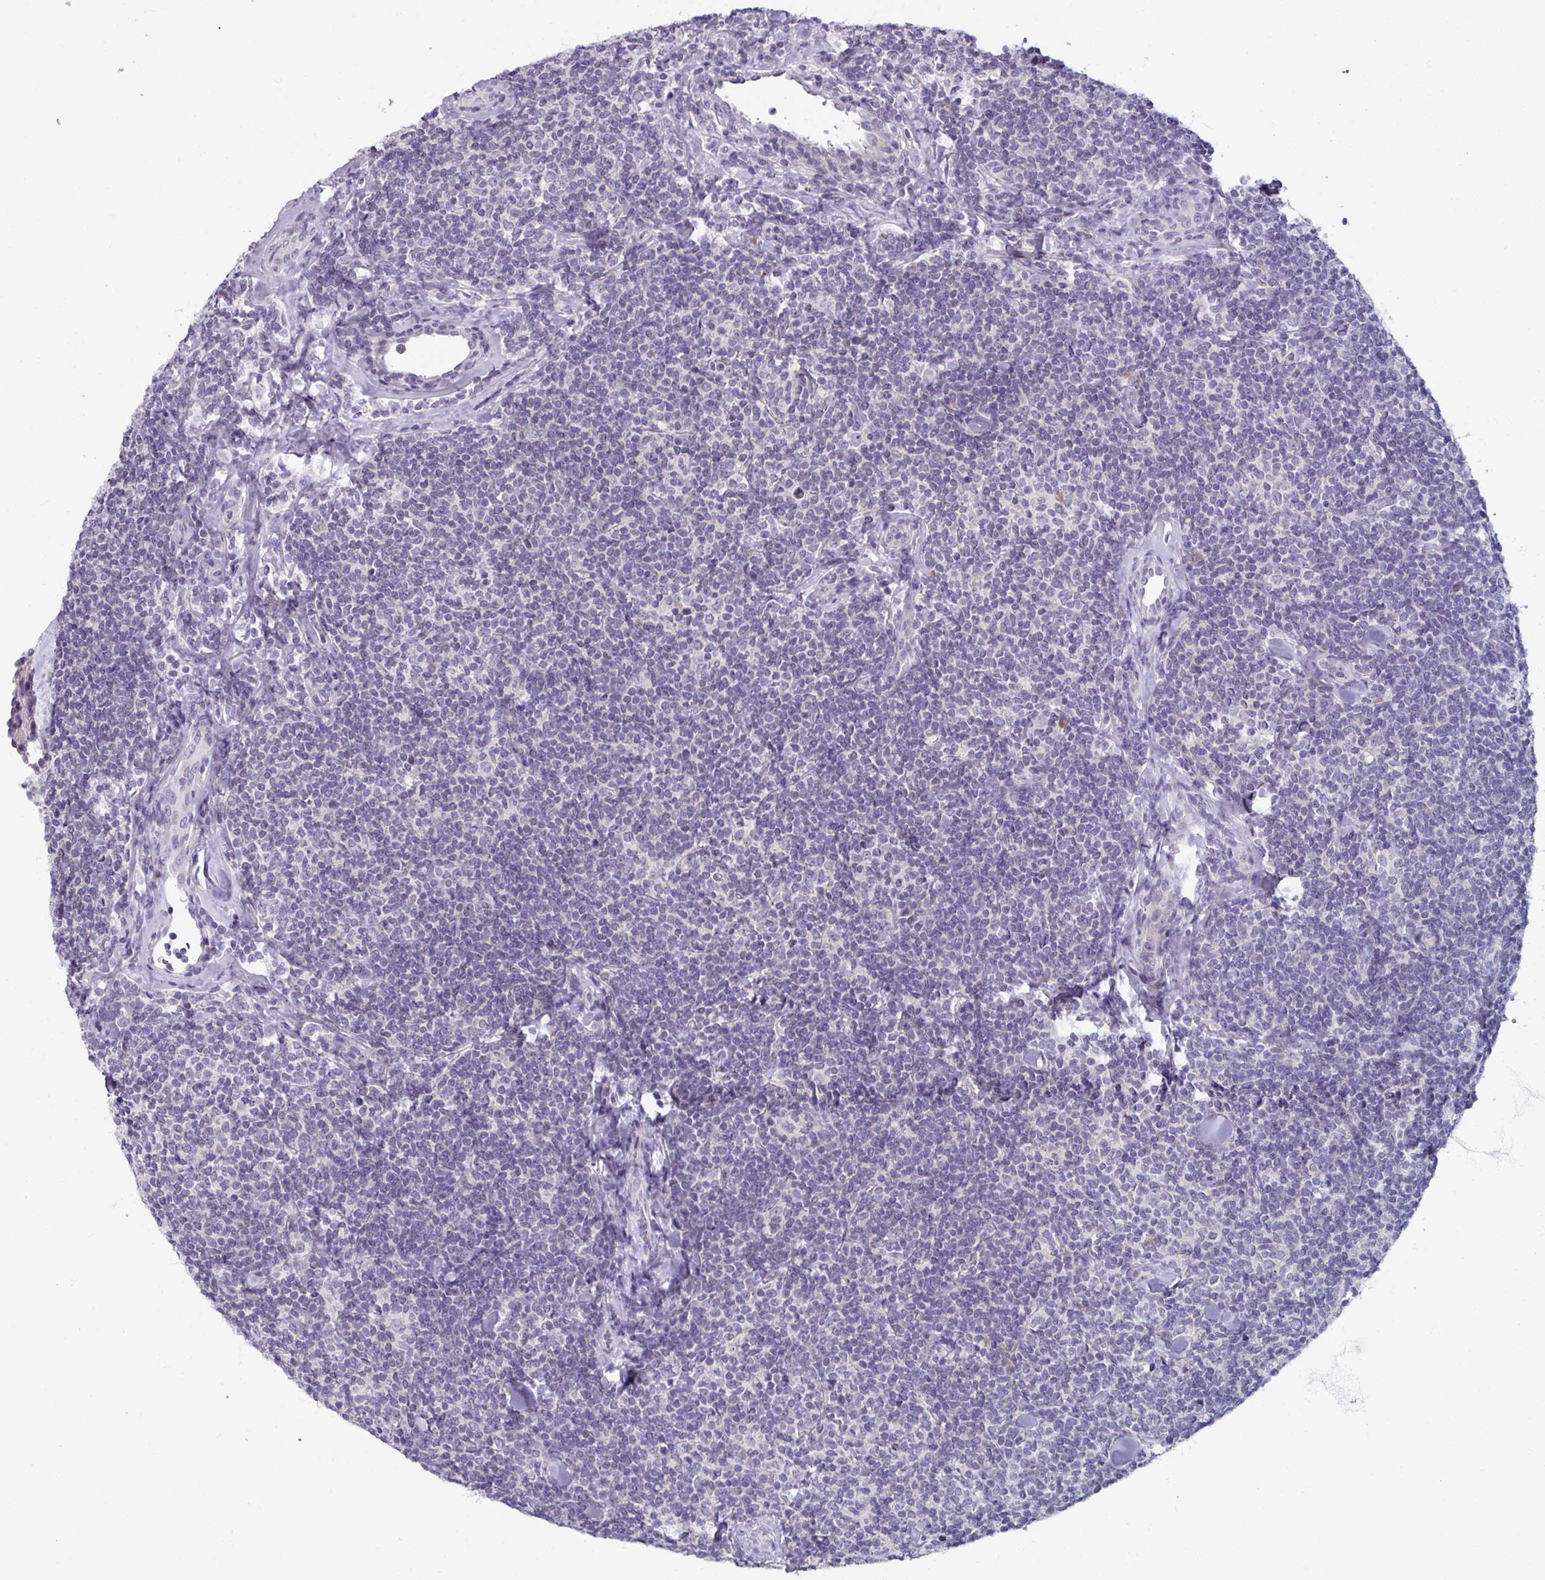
{"staining": {"intensity": "negative", "quantity": "none", "location": "none"}, "tissue": "lymphoma", "cell_type": "Tumor cells", "image_type": "cancer", "snomed": [{"axis": "morphology", "description": "Malignant lymphoma, non-Hodgkin's type, Low grade"}, {"axis": "topography", "description": "Lymph node"}], "caption": "Malignant lymphoma, non-Hodgkin's type (low-grade) stained for a protein using IHC reveals no expression tumor cells.", "gene": "SMIM11", "patient": {"sex": "female", "age": 56}}